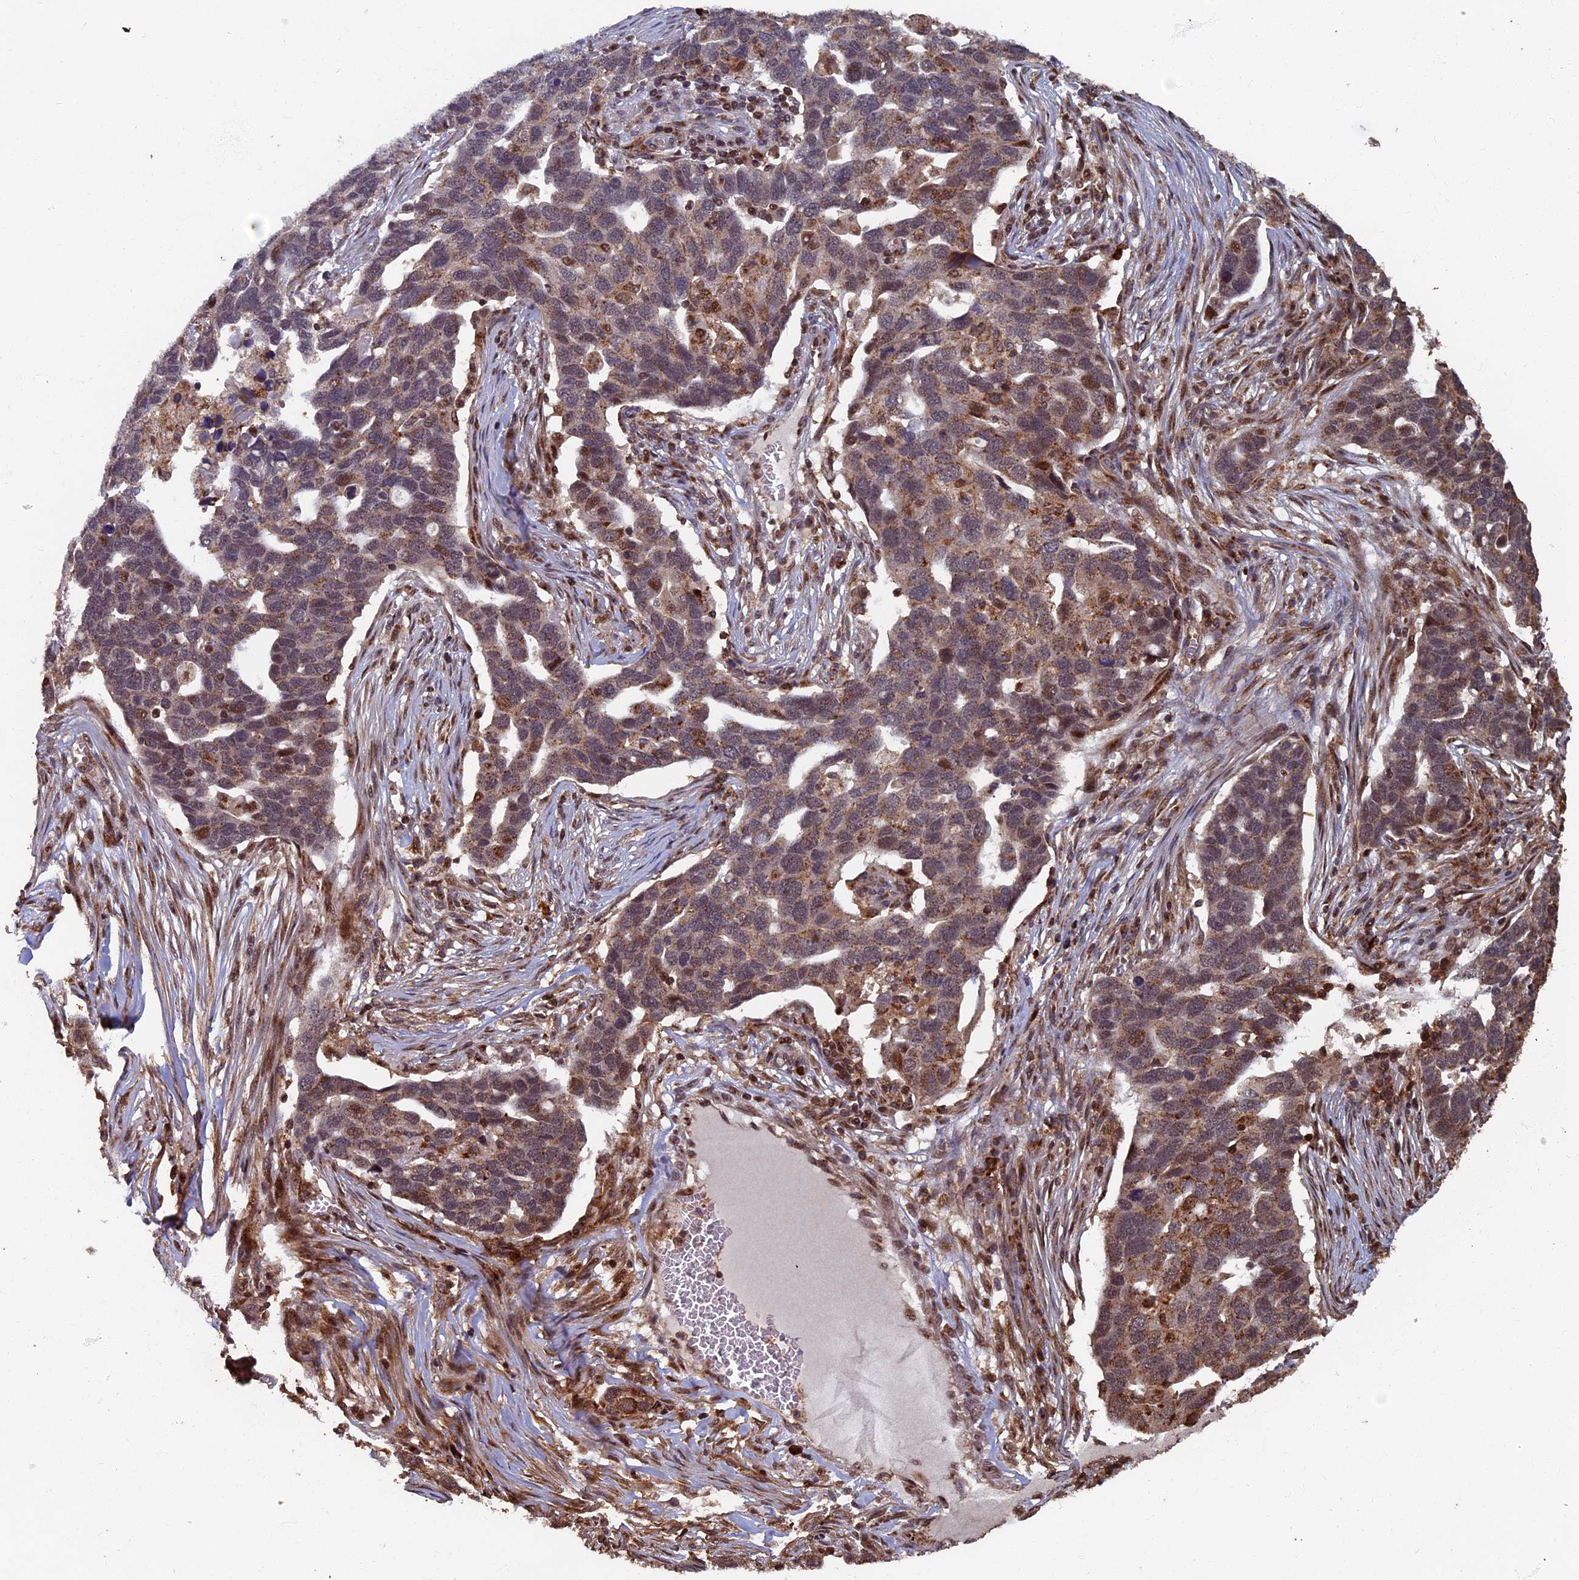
{"staining": {"intensity": "moderate", "quantity": ">75%", "location": "nuclear"}, "tissue": "ovarian cancer", "cell_type": "Tumor cells", "image_type": "cancer", "snomed": [{"axis": "morphology", "description": "Cystadenocarcinoma, serous, NOS"}, {"axis": "topography", "description": "Ovary"}], "caption": "This is a micrograph of IHC staining of ovarian serous cystadenocarcinoma, which shows moderate positivity in the nuclear of tumor cells.", "gene": "RASGRF1", "patient": {"sex": "female", "age": 54}}